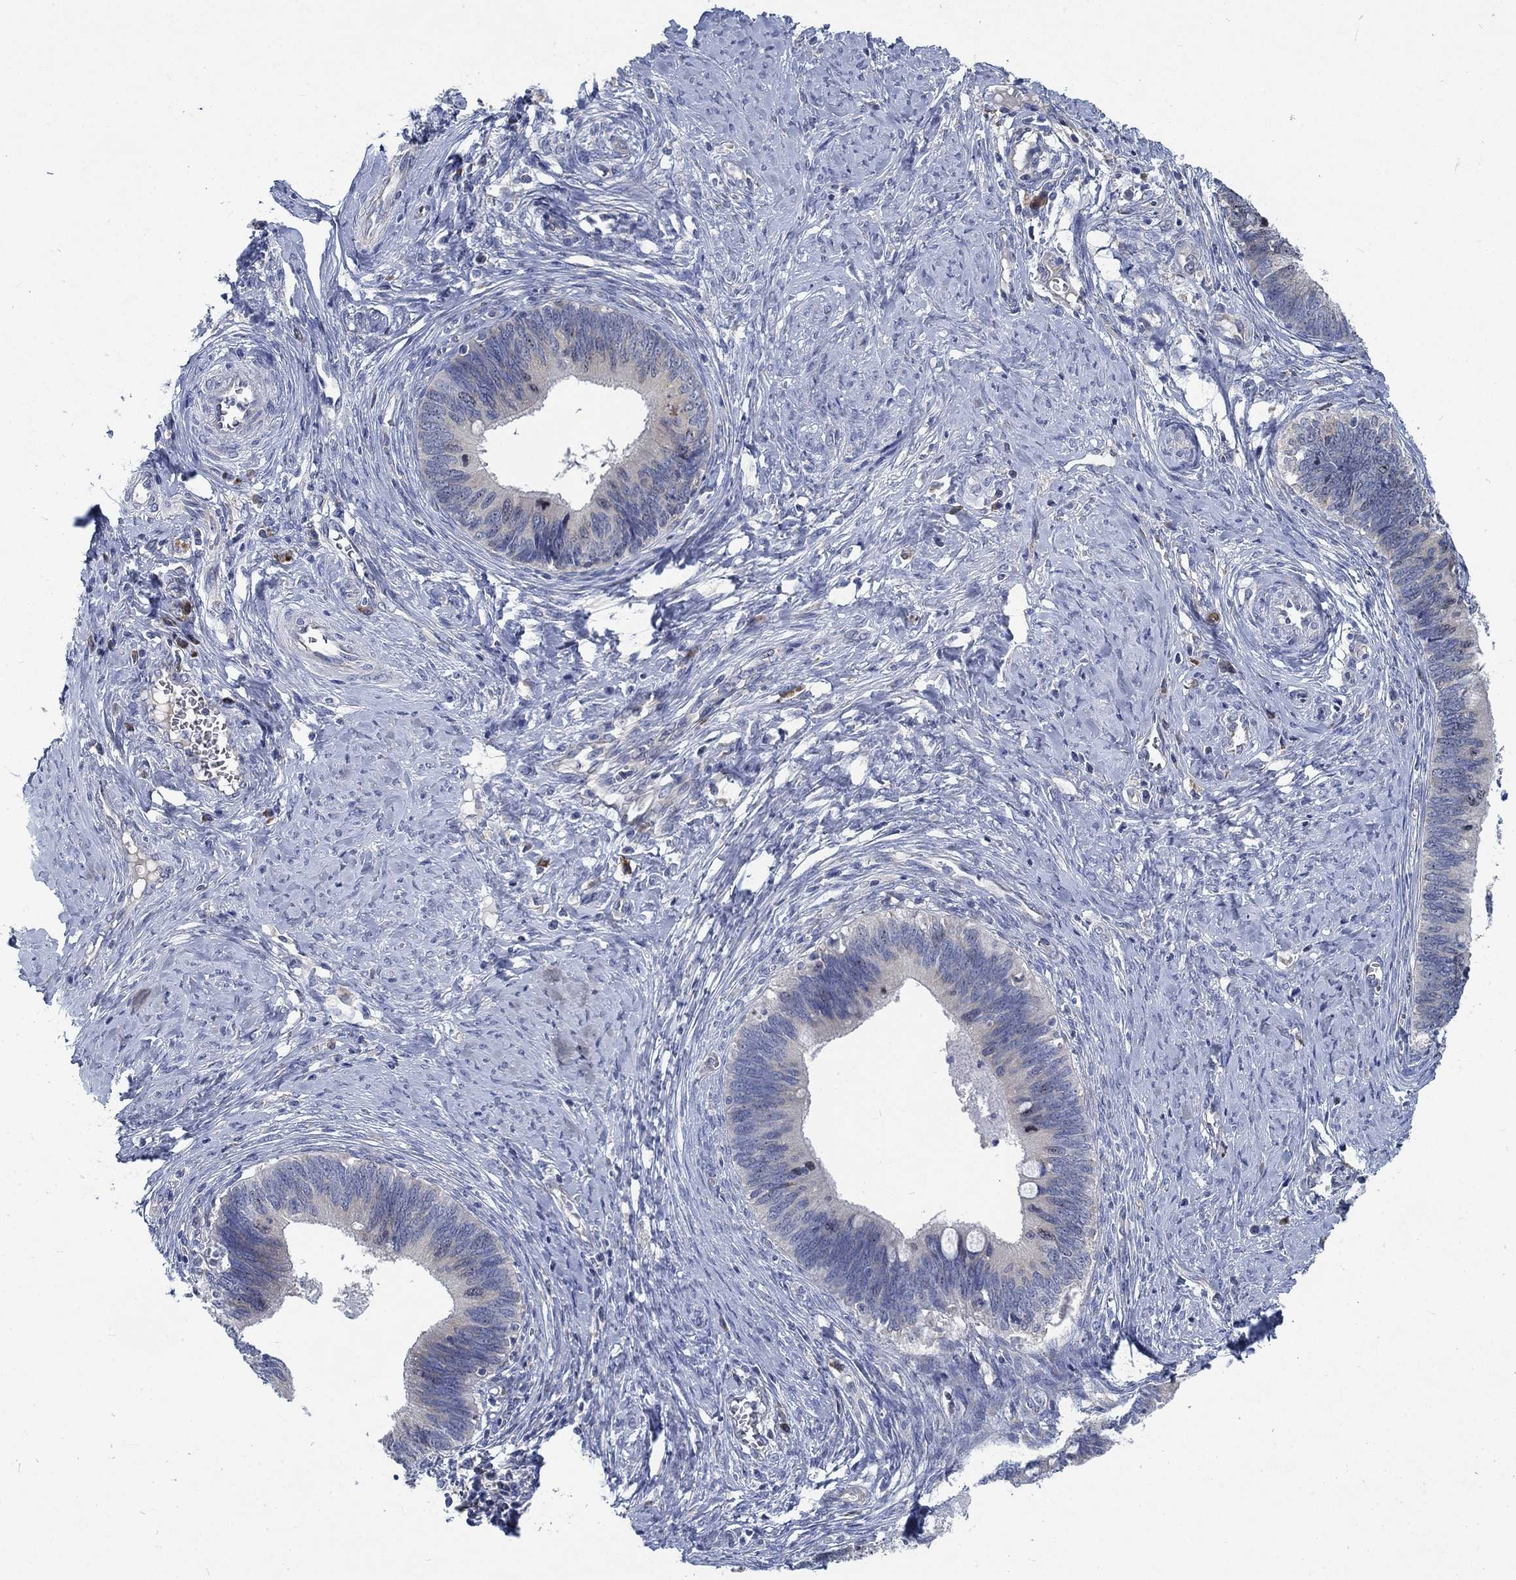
{"staining": {"intensity": "negative", "quantity": "none", "location": "none"}, "tissue": "cervical cancer", "cell_type": "Tumor cells", "image_type": "cancer", "snomed": [{"axis": "morphology", "description": "Adenocarcinoma, NOS"}, {"axis": "topography", "description": "Cervix"}], "caption": "Micrograph shows no significant protein expression in tumor cells of adenocarcinoma (cervical).", "gene": "MMP24", "patient": {"sex": "female", "age": 42}}